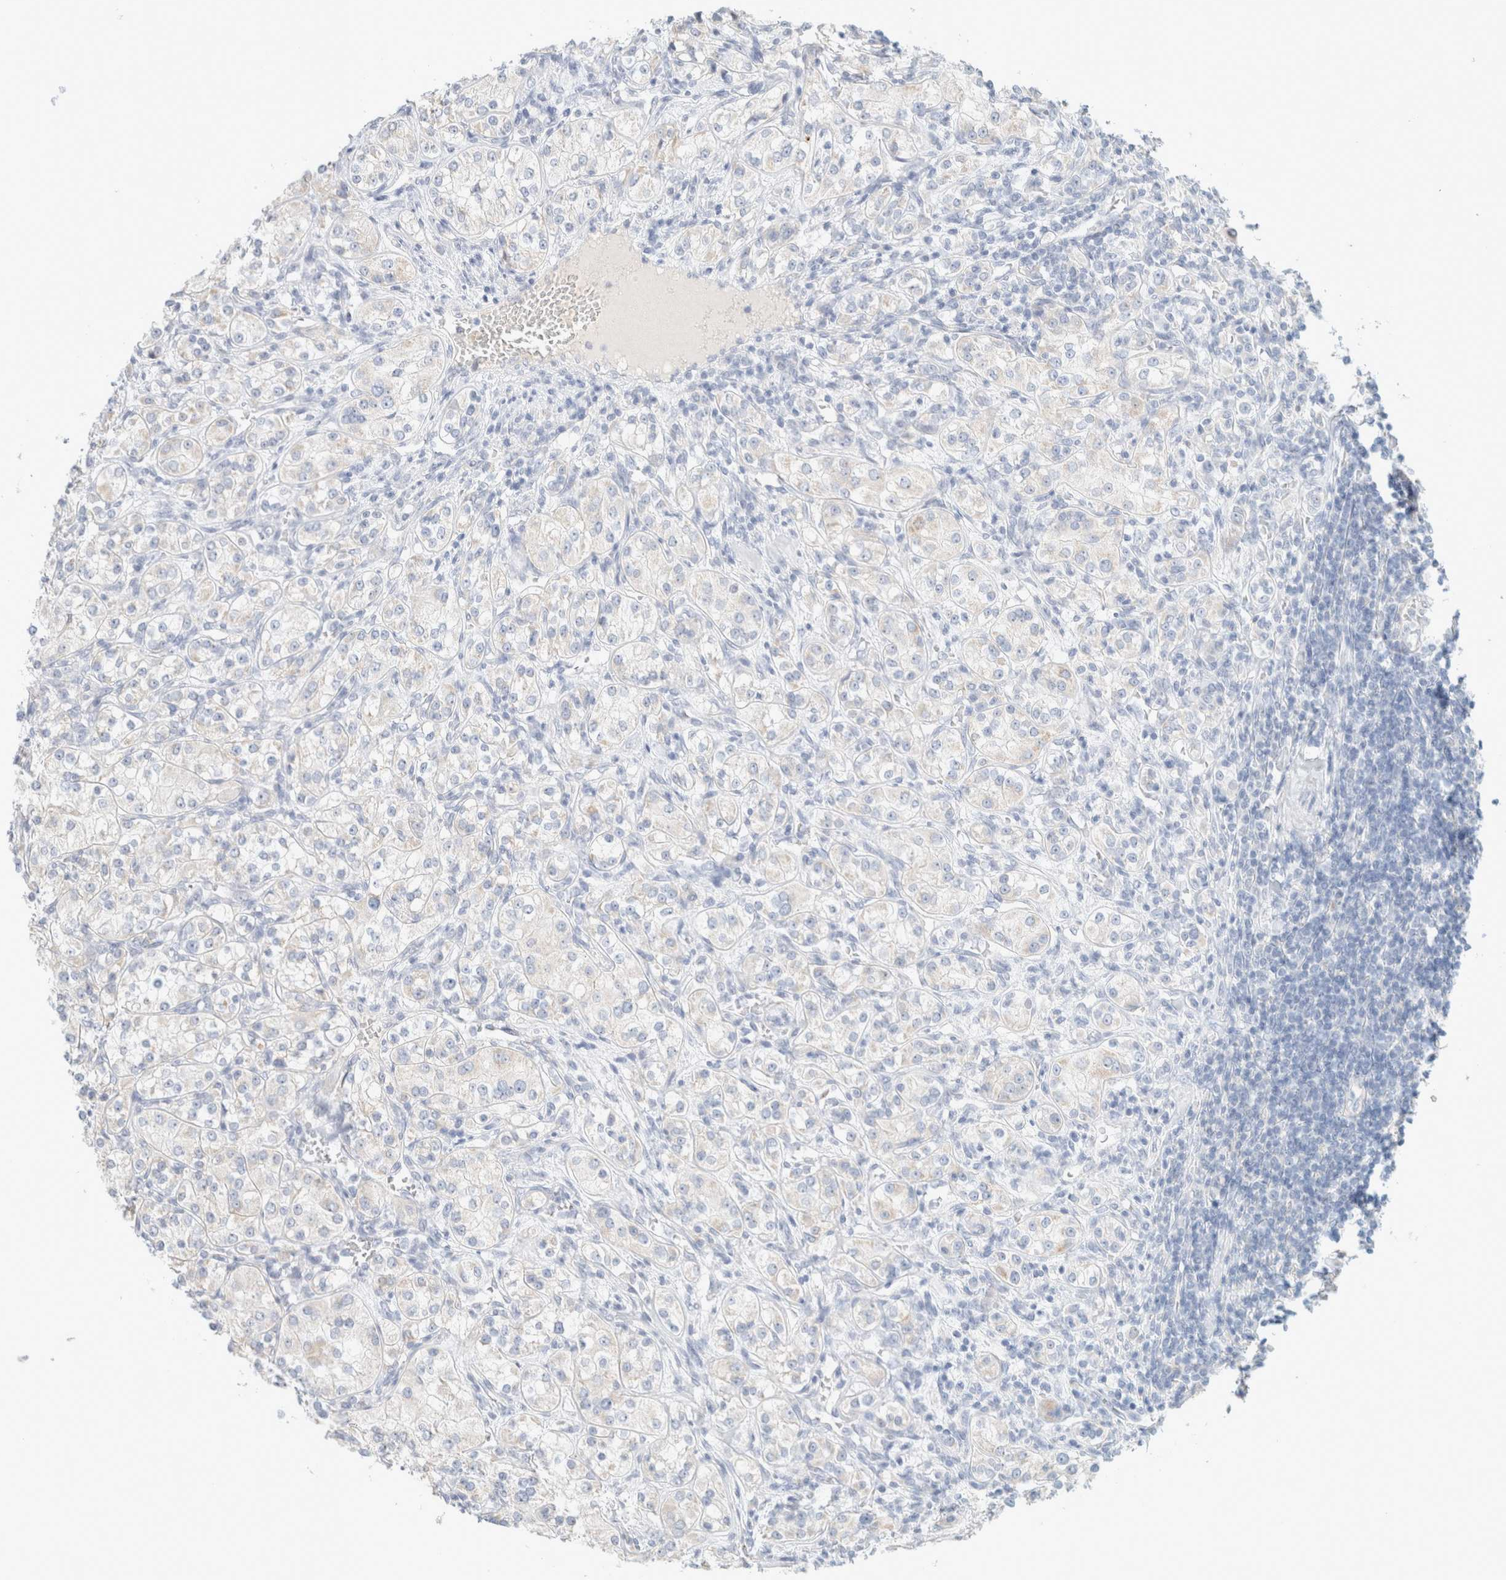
{"staining": {"intensity": "weak", "quantity": "<25%", "location": "cytoplasmic/membranous"}, "tissue": "renal cancer", "cell_type": "Tumor cells", "image_type": "cancer", "snomed": [{"axis": "morphology", "description": "Adenocarcinoma, NOS"}, {"axis": "topography", "description": "Kidney"}], "caption": "IHC histopathology image of neoplastic tissue: renal cancer stained with DAB shows no significant protein positivity in tumor cells. (DAB immunohistochemistry, high magnification).", "gene": "HEXD", "patient": {"sex": "male", "age": 77}}